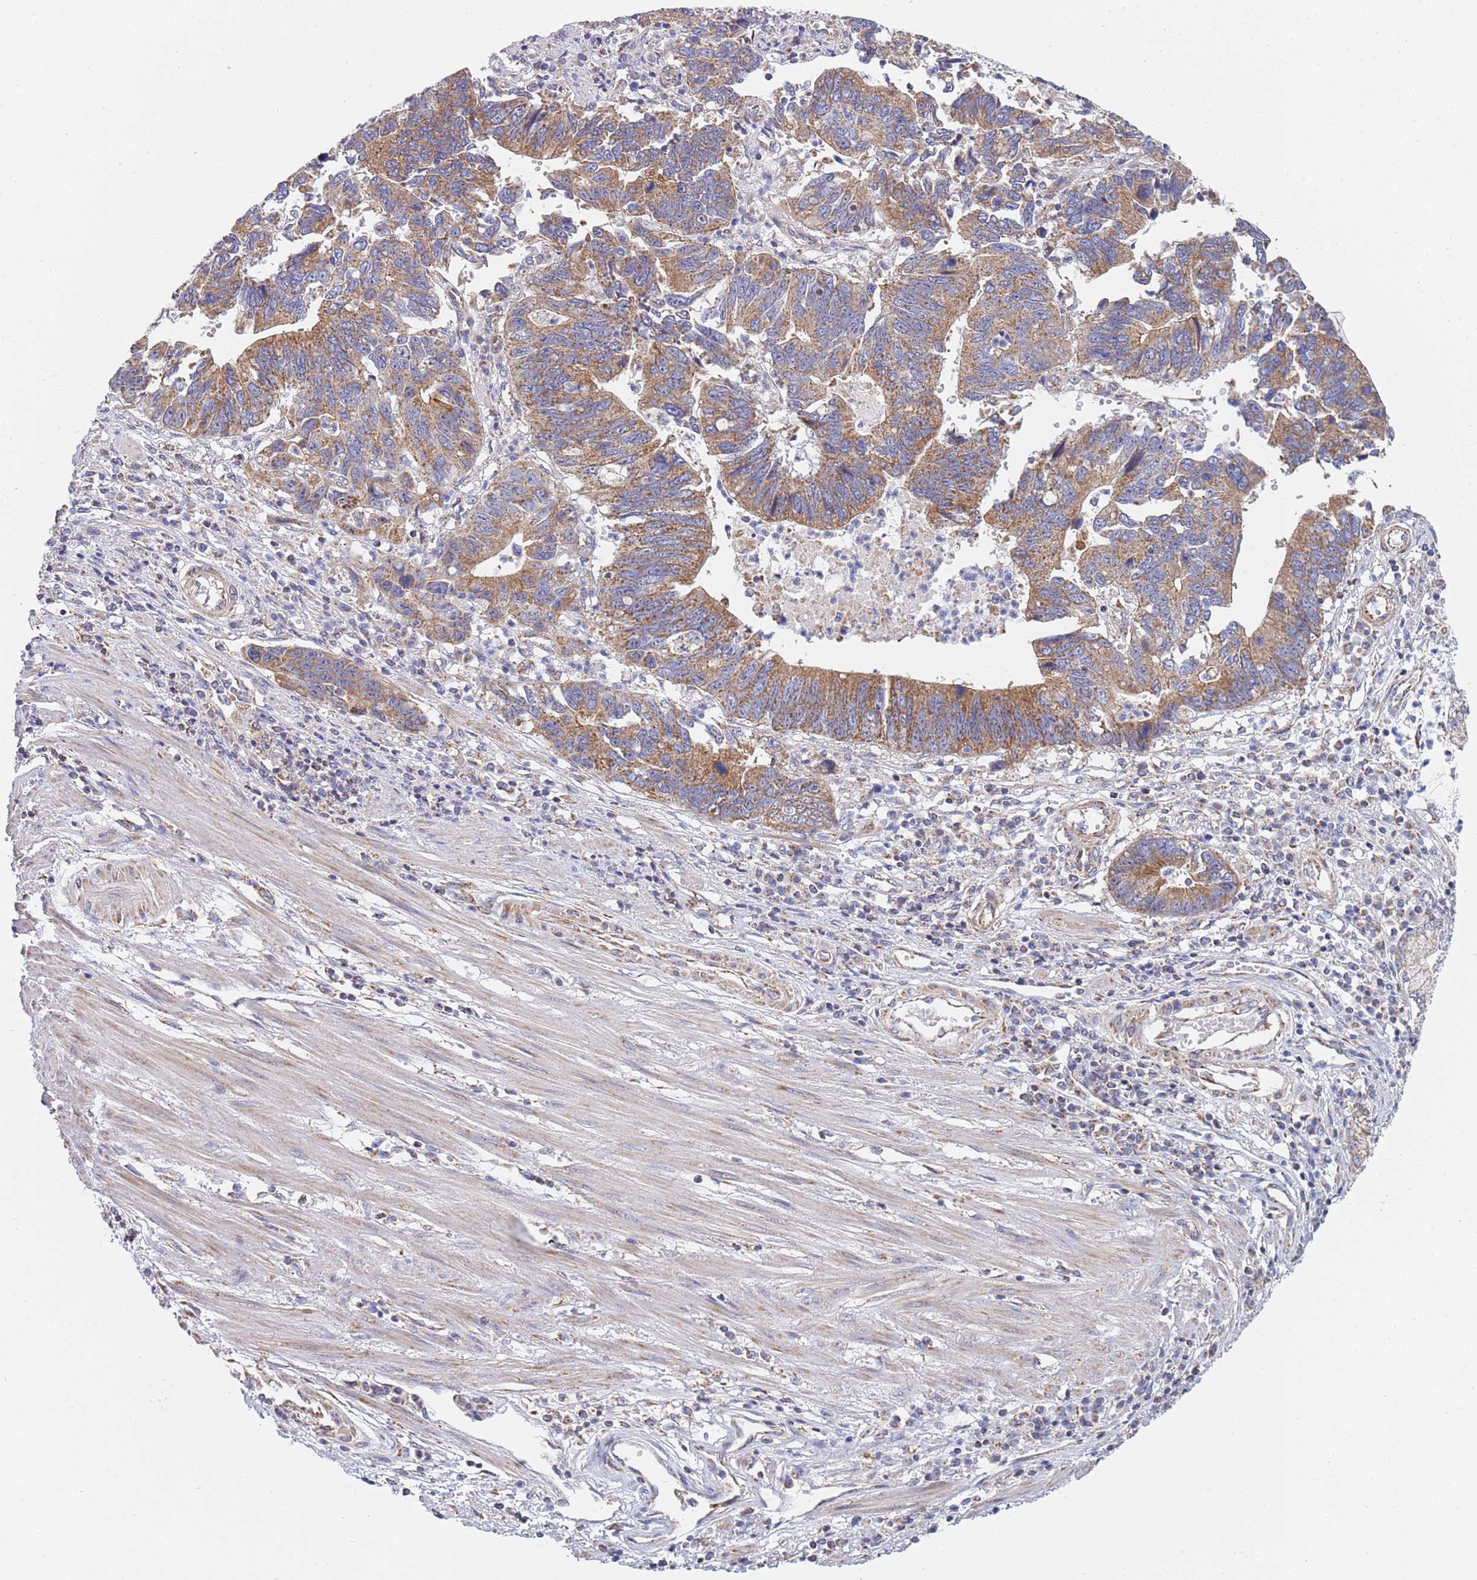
{"staining": {"intensity": "moderate", "quantity": ">75%", "location": "cytoplasmic/membranous"}, "tissue": "stomach cancer", "cell_type": "Tumor cells", "image_type": "cancer", "snomed": [{"axis": "morphology", "description": "Adenocarcinoma, NOS"}, {"axis": "topography", "description": "Stomach"}], "caption": "Human stomach cancer stained with a protein marker exhibits moderate staining in tumor cells.", "gene": "PWWP3A", "patient": {"sex": "male", "age": 59}}